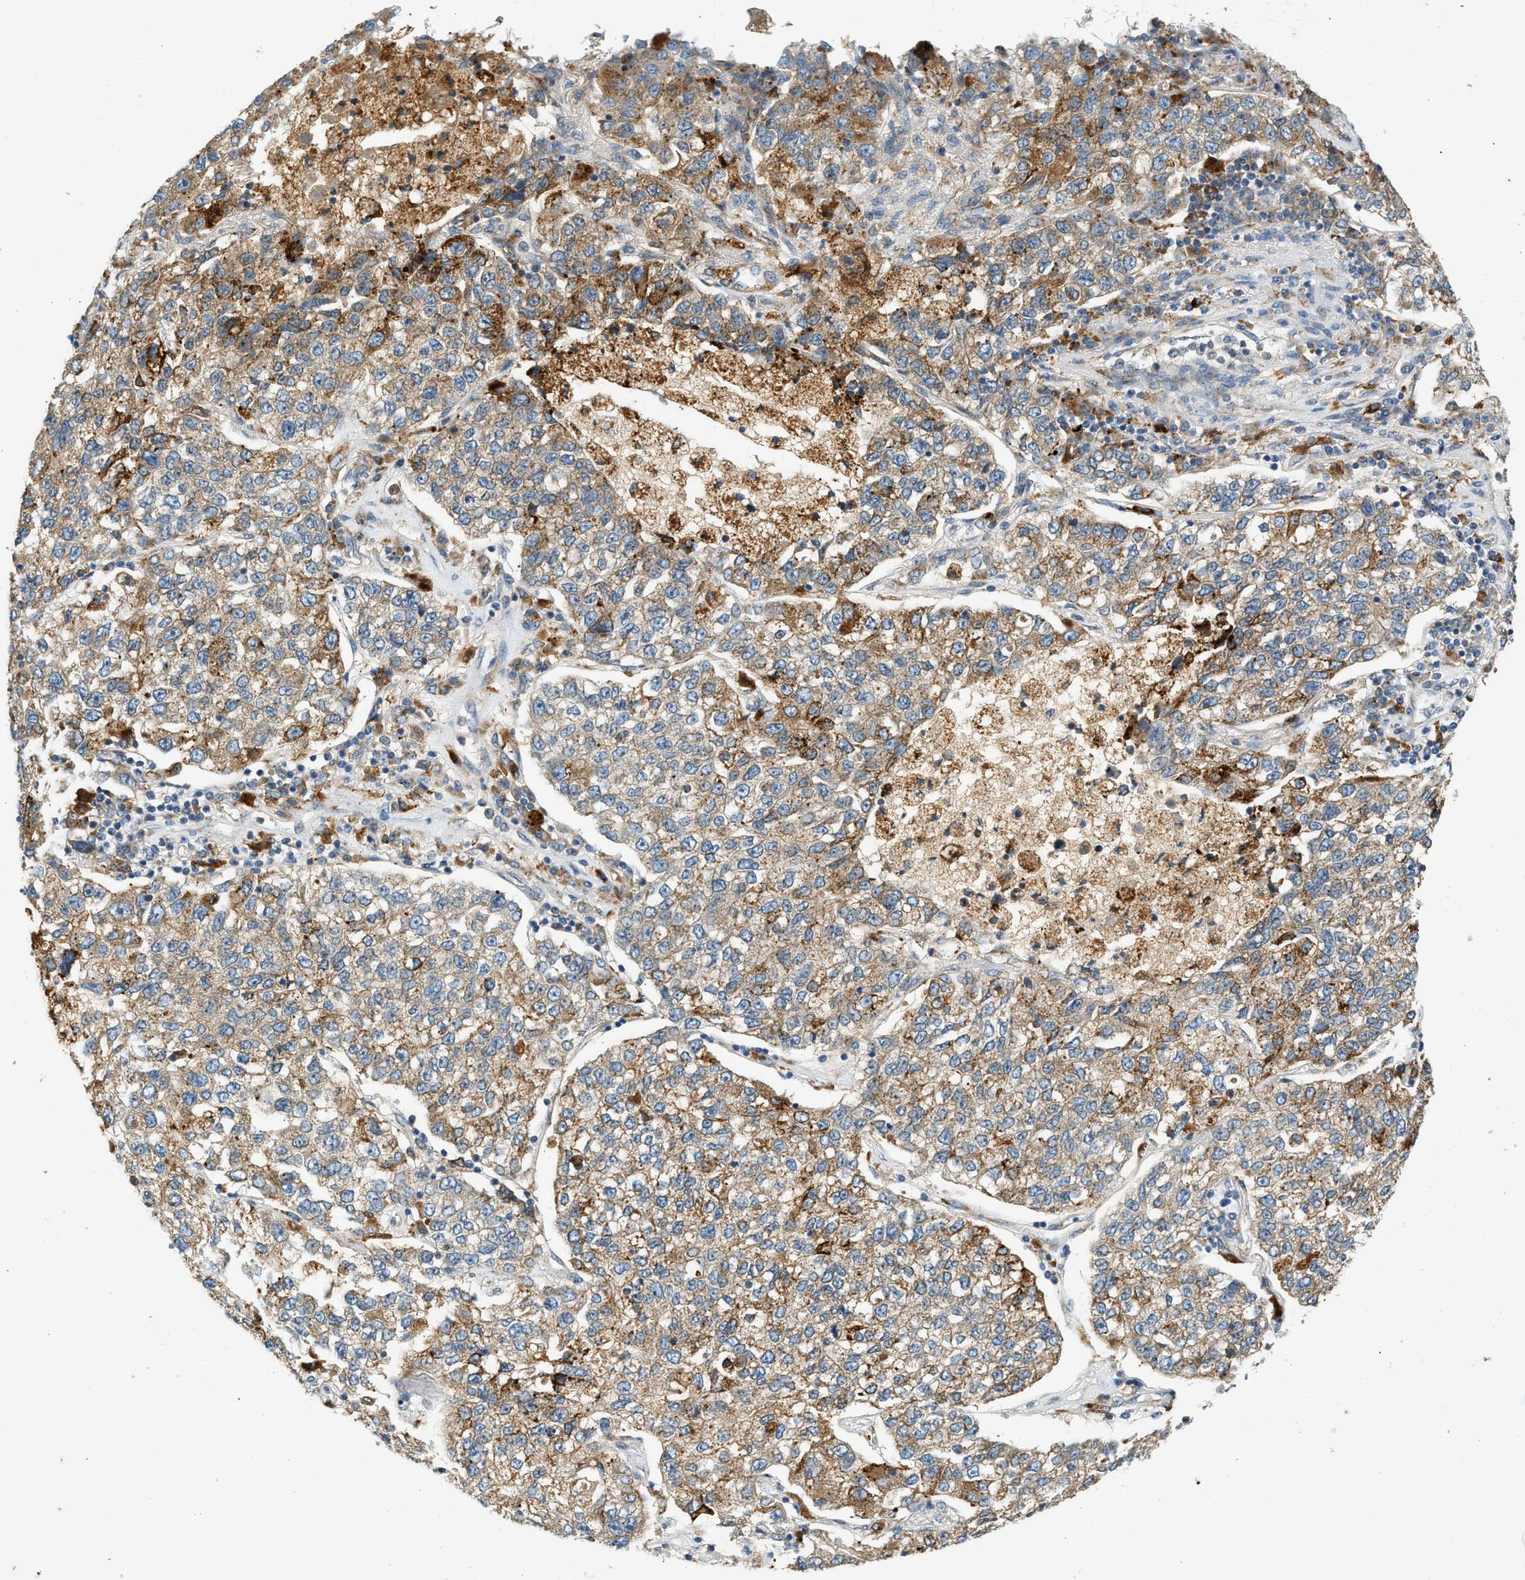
{"staining": {"intensity": "moderate", "quantity": ">75%", "location": "cytoplasmic/membranous"}, "tissue": "lung cancer", "cell_type": "Tumor cells", "image_type": "cancer", "snomed": [{"axis": "morphology", "description": "Adenocarcinoma, NOS"}, {"axis": "topography", "description": "Lung"}], "caption": "This histopathology image reveals IHC staining of human adenocarcinoma (lung), with medium moderate cytoplasmic/membranous staining in about >75% of tumor cells.", "gene": "CTSB", "patient": {"sex": "male", "age": 49}}